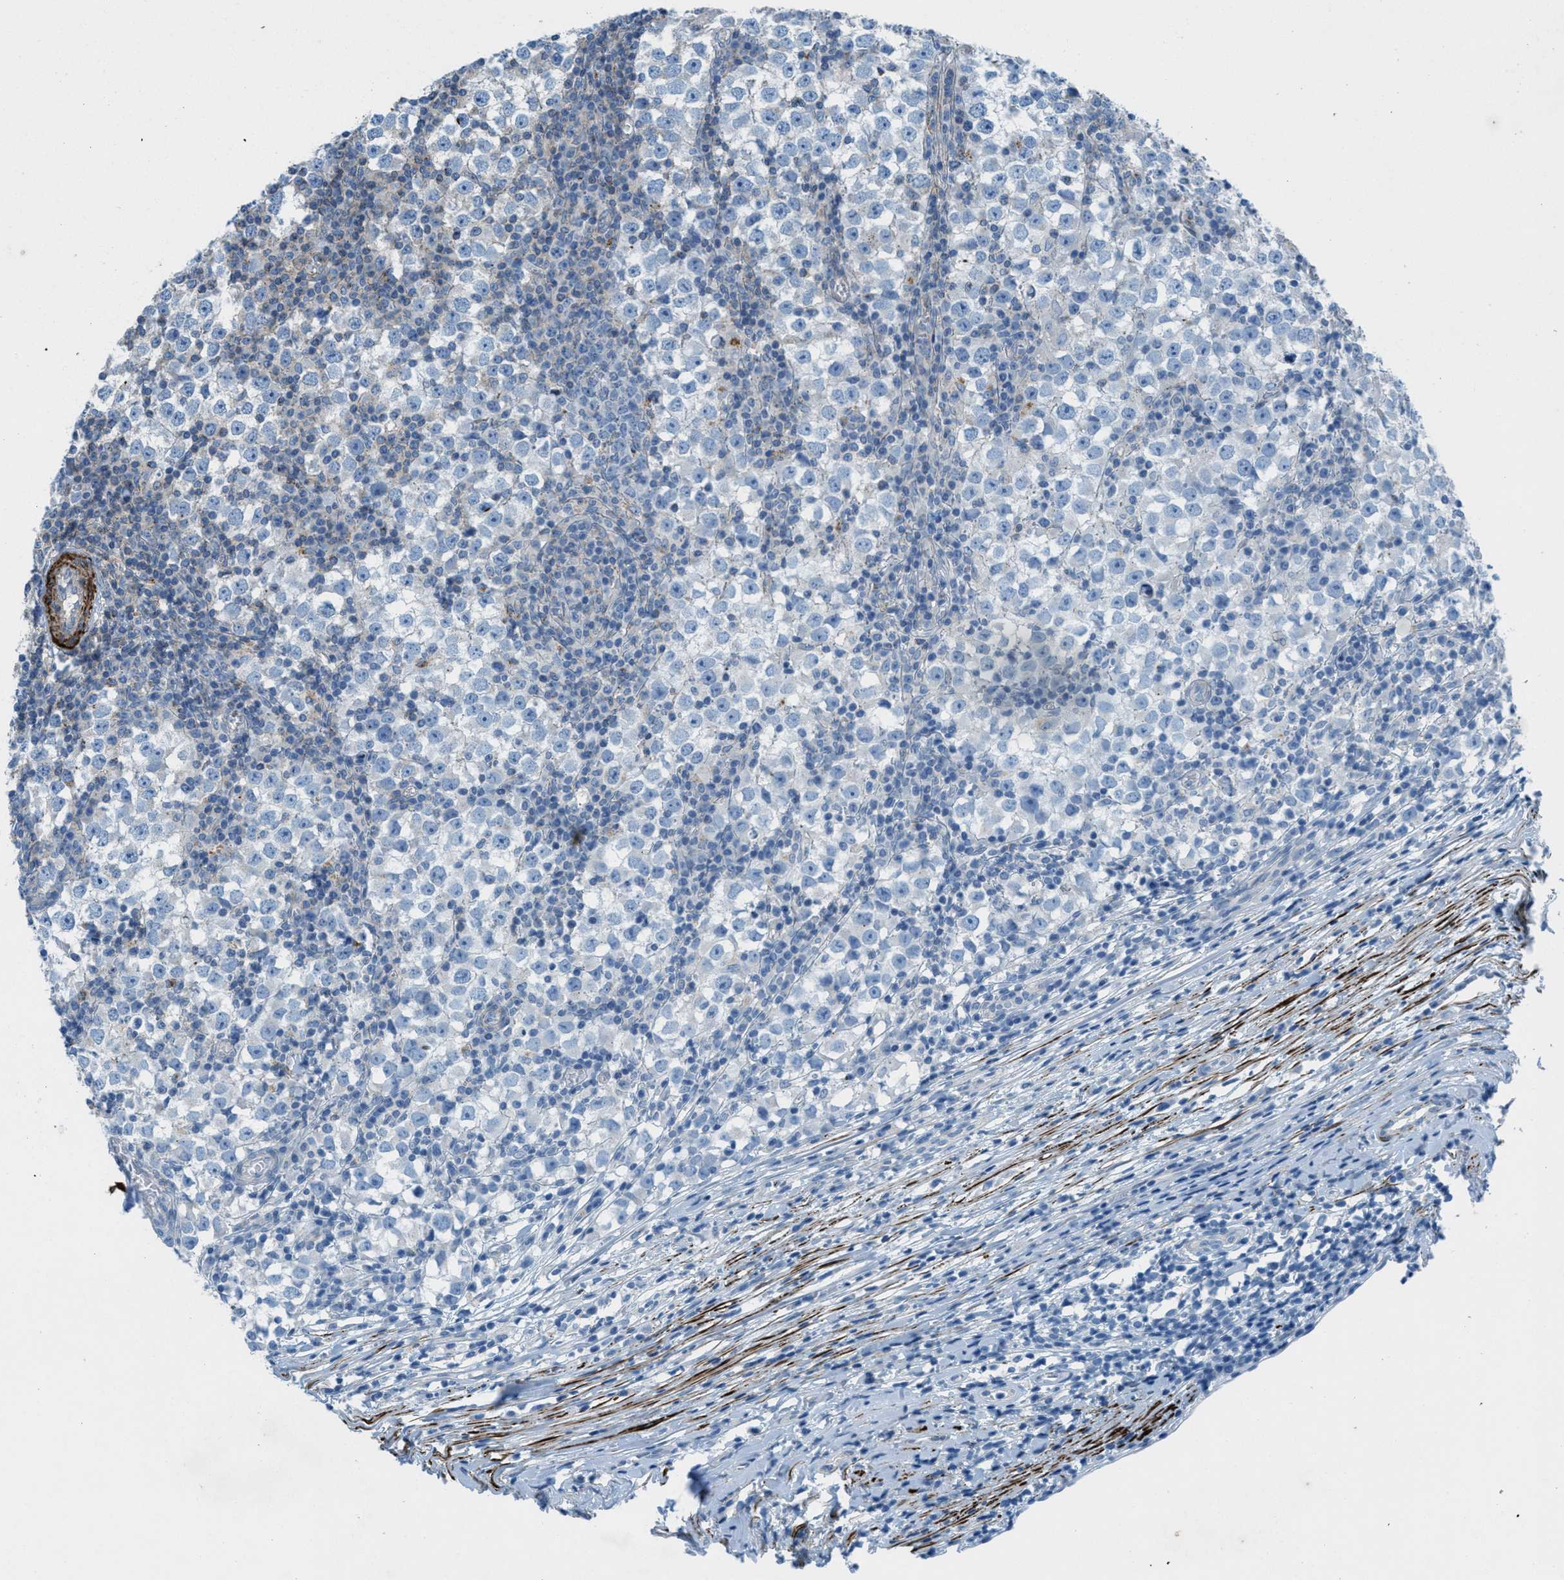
{"staining": {"intensity": "negative", "quantity": "none", "location": "none"}, "tissue": "testis cancer", "cell_type": "Tumor cells", "image_type": "cancer", "snomed": [{"axis": "morphology", "description": "Seminoma, NOS"}, {"axis": "topography", "description": "Testis"}], "caption": "Immunohistochemistry of testis seminoma demonstrates no staining in tumor cells. (IHC, brightfield microscopy, high magnification).", "gene": "MFSD13A", "patient": {"sex": "male", "age": 65}}